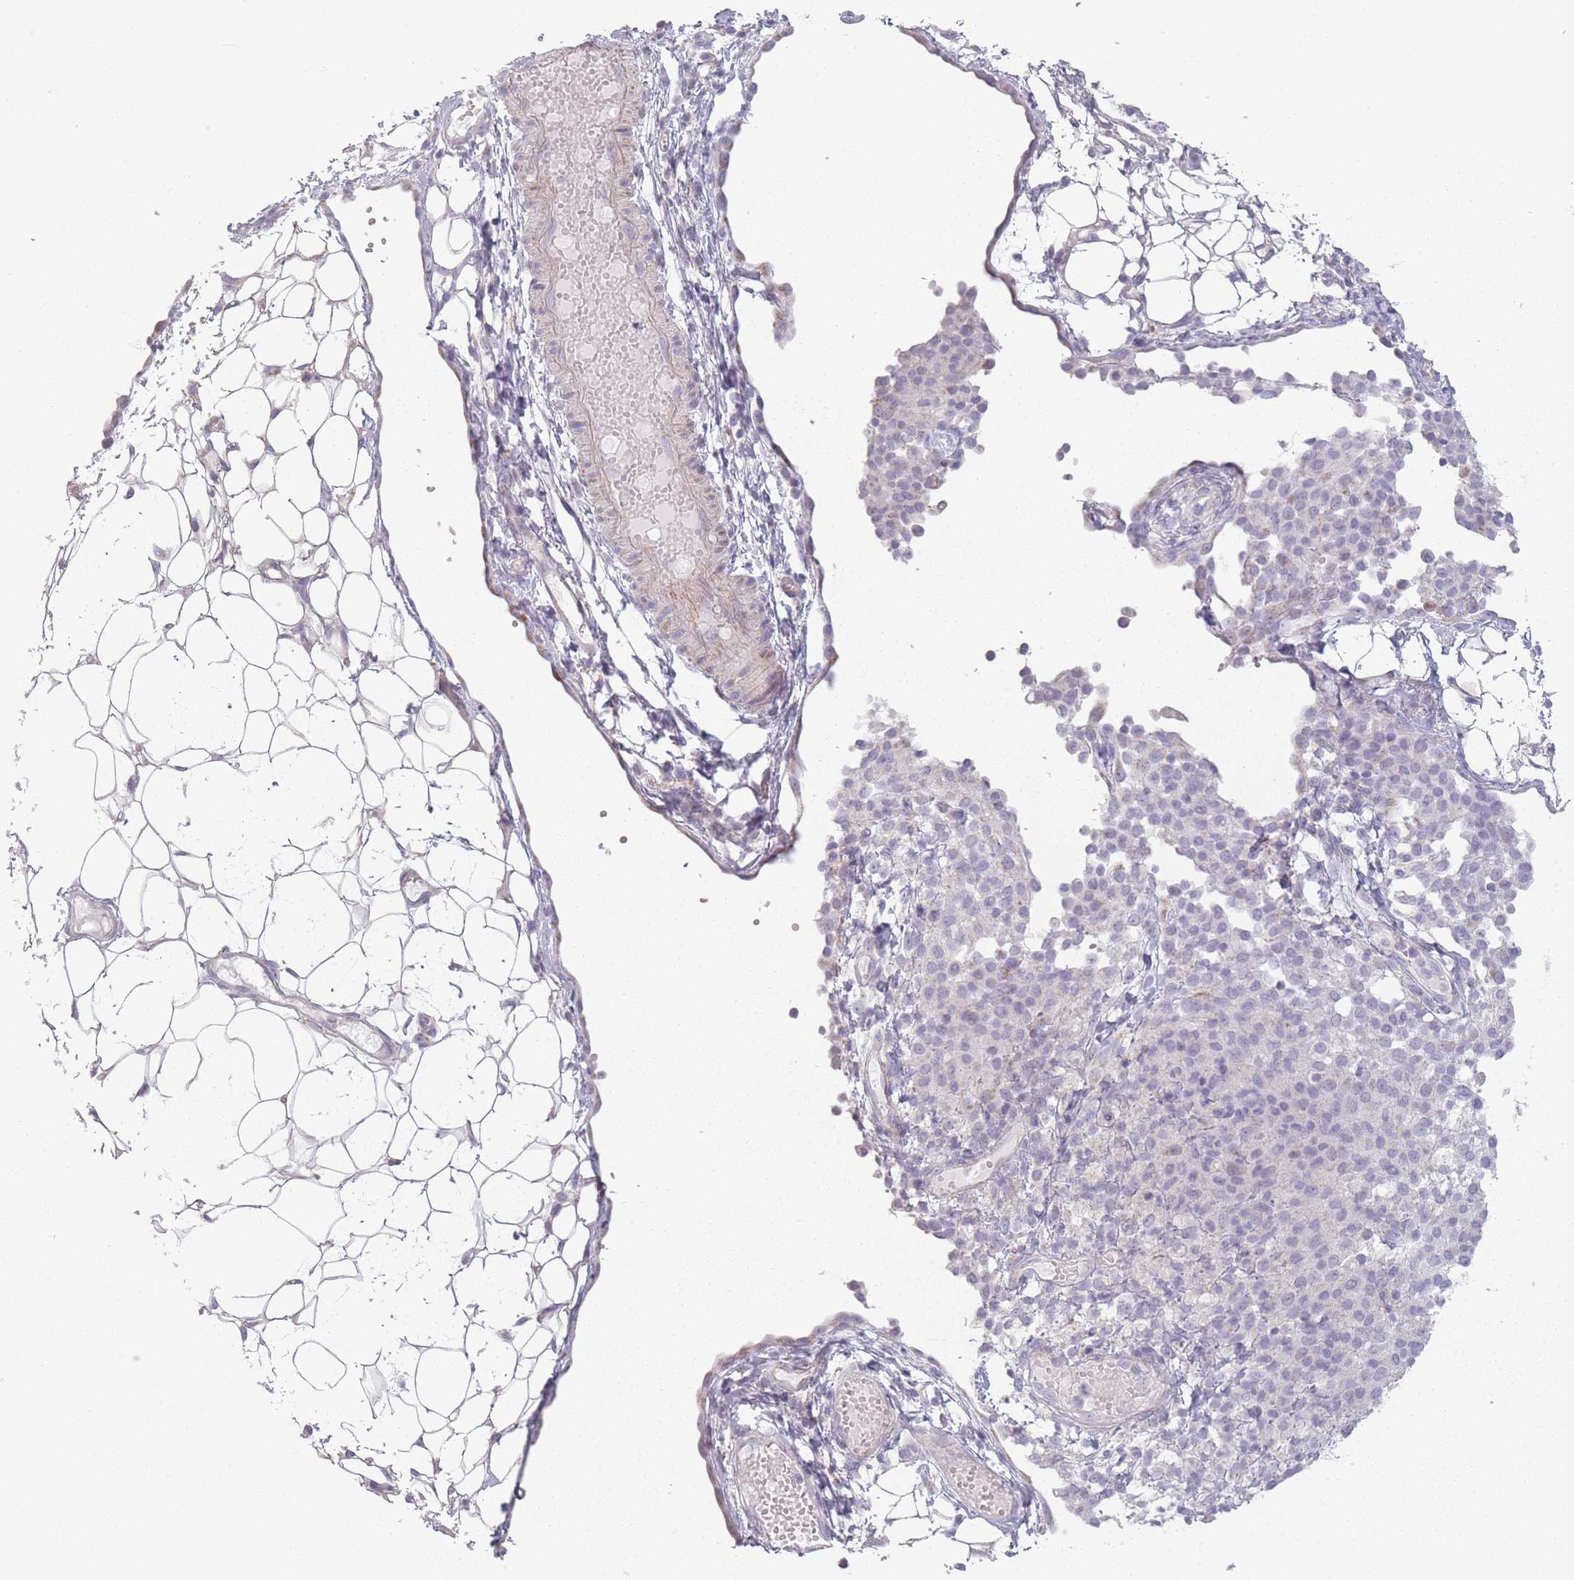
{"staining": {"intensity": "negative", "quantity": "none", "location": "none"}, "tissue": "ovarian cancer", "cell_type": "Tumor cells", "image_type": "cancer", "snomed": [{"axis": "morphology", "description": "Carcinoma, endometroid"}, {"axis": "topography", "description": "Ovary"}], "caption": "IHC micrograph of neoplastic tissue: human ovarian endometroid carcinoma stained with DAB shows no significant protein expression in tumor cells.", "gene": "DCHS1", "patient": {"sex": "female", "age": 42}}